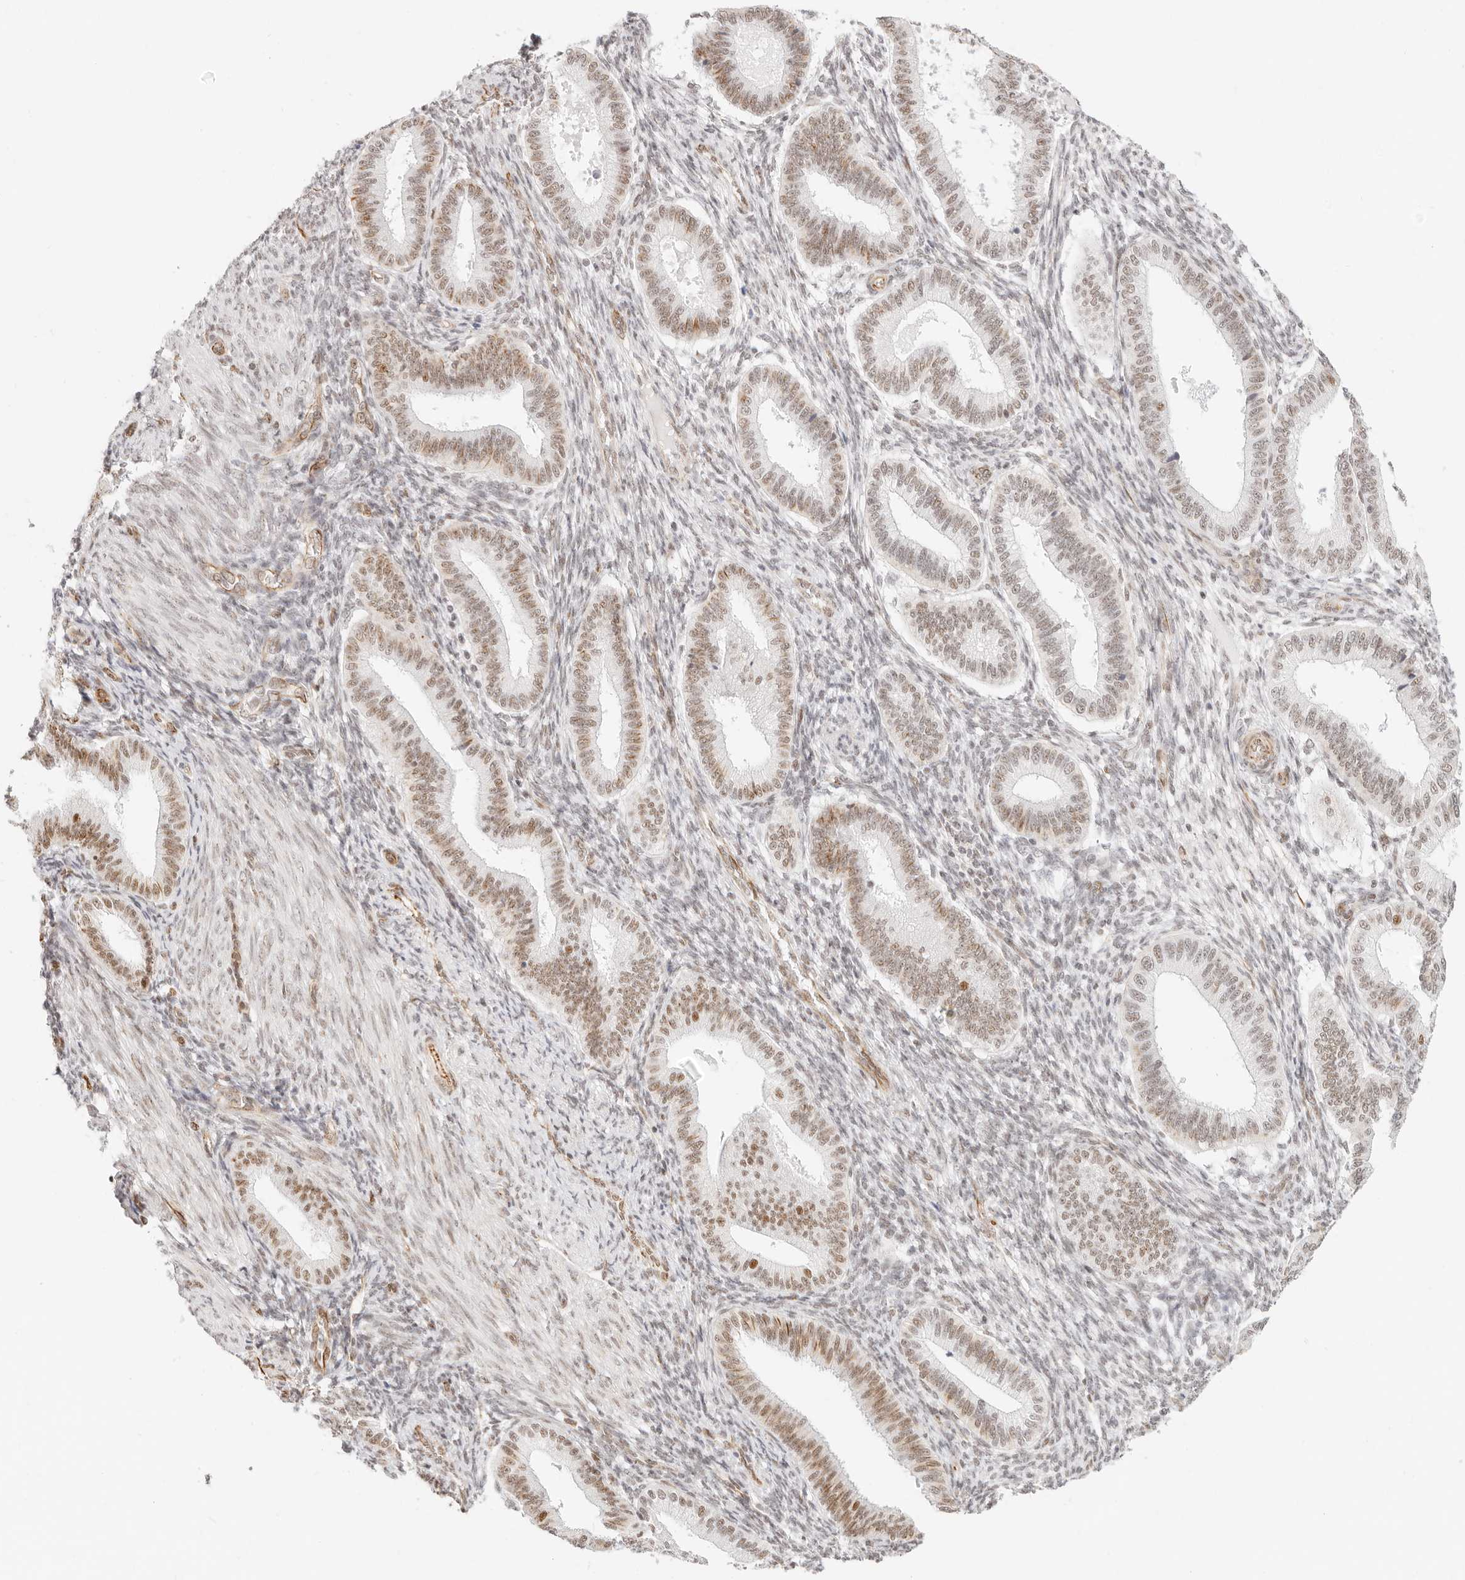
{"staining": {"intensity": "moderate", "quantity": "<25%", "location": "nuclear"}, "tissue": "endometrium", "cell_type": "Cells in endometrial stroma", "image_type": "normal", "snomed": [{"axis": "morphology", "description": "Normal tissue, NOS"}, {"axis": "topography", "description": "Endometrium"}], "caption": "Immunohistochemistry (IHC) of unremarkable endometrium shows low levels of moderate nuclear positivity in approximately <25% of cells in endometrial stroma. The staining is performed using DAB brown chromogen to label protein expression. The nuclei are counter-stained blue using hematoxylin.", "gene": "ZC3H11A", "patient": {"sex": "female", "age": 39}}